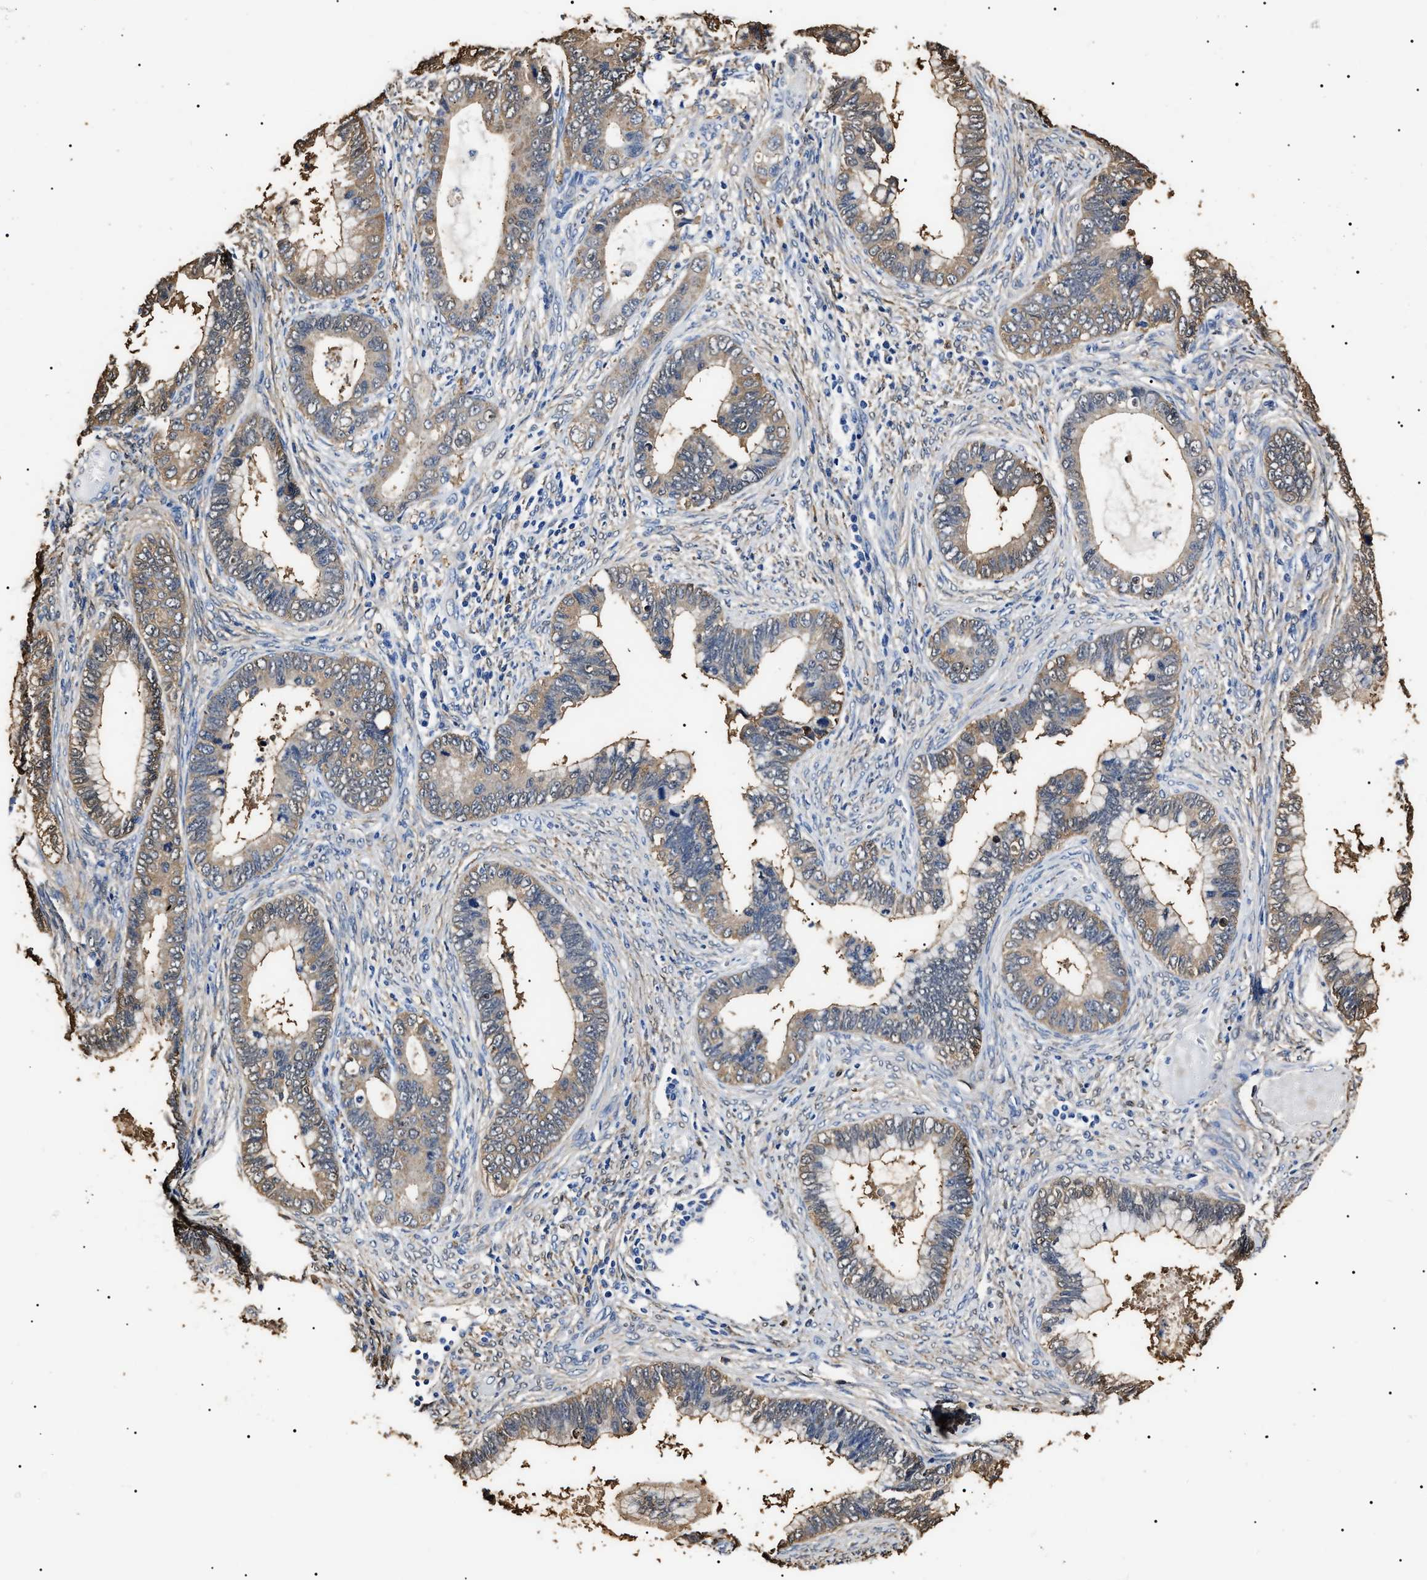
{"staining": {"intensity": "weak", "quantity": ">75%", "location": "cytoplasmic/membranous"}, "tissue": "cervical cancer", "cell_type": "Tumor cells", "image_type": "cancer", "snomed": [{"axis": "morphology", "description": "Adenocarcinoma, NOS"}, {"axis": "topography", "description": "Cervix"}], "caption": "There is low levels of weak cytoplasmic/membranous expression in tumor cells of cervical cancer, as demonstrated by immunohistochemical staining (brown color).", "gene": "ALDH1A1", "patient": {"sex": "female", "age": 44}}